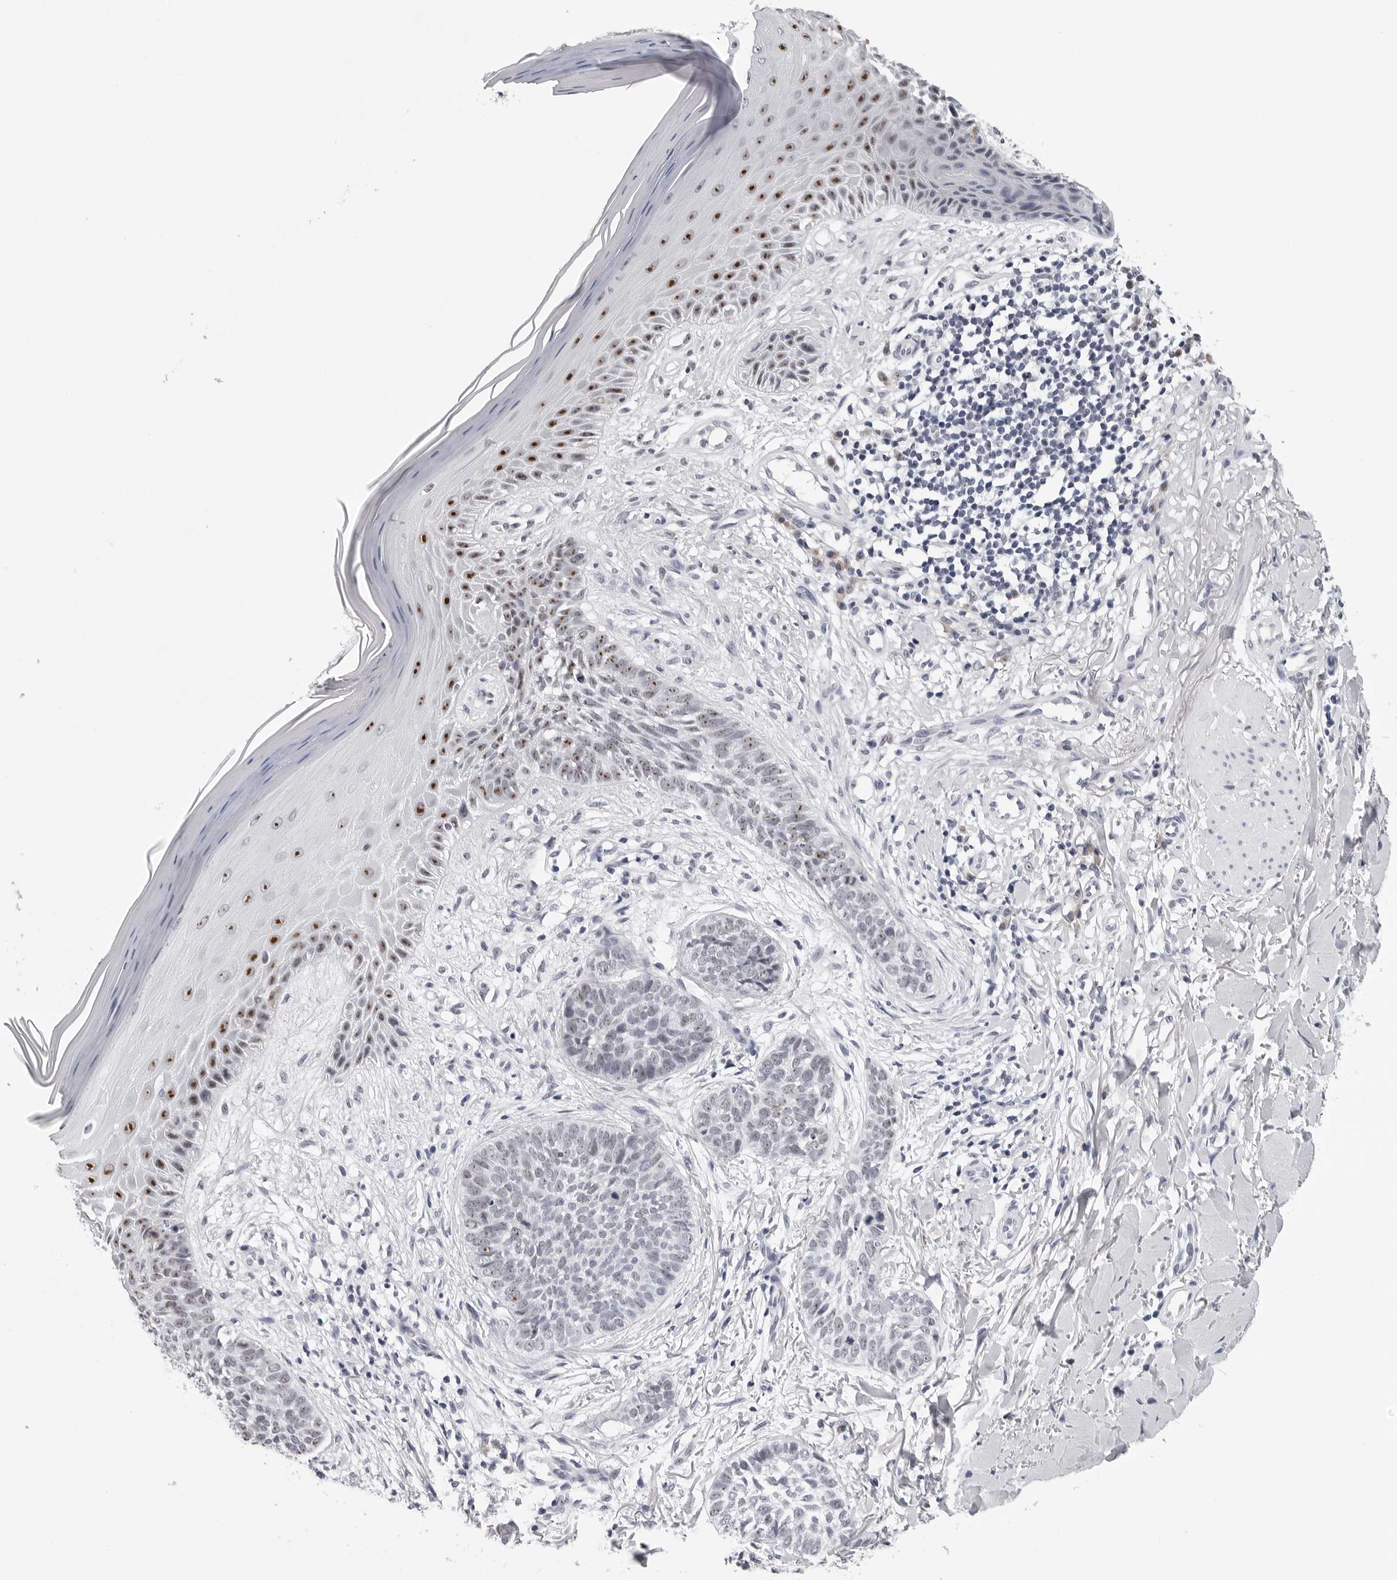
{"staining": {"intensity": "moderate", "quantity": "<25%", "location": "nuclear"}, "tissue": "skin cancer", "cell_type": "Tumor cells", "image_type": "cancer", "snomed": [{"axis": "morphology", "description": "Normal tissue, NOS"}, {"axis": "morphology", "description": "Basal cell carcinoma"}, {"axis": "topography", "description": "Skin"}], "caption": "Brown immunohistochemical staining in human skin cancer (basal cell carcinoma) reveals moderate nuclear positivity in about <25% of tumor cells.", "gene": "GNL2", "patient": {"sex": "male", "age": 67}}